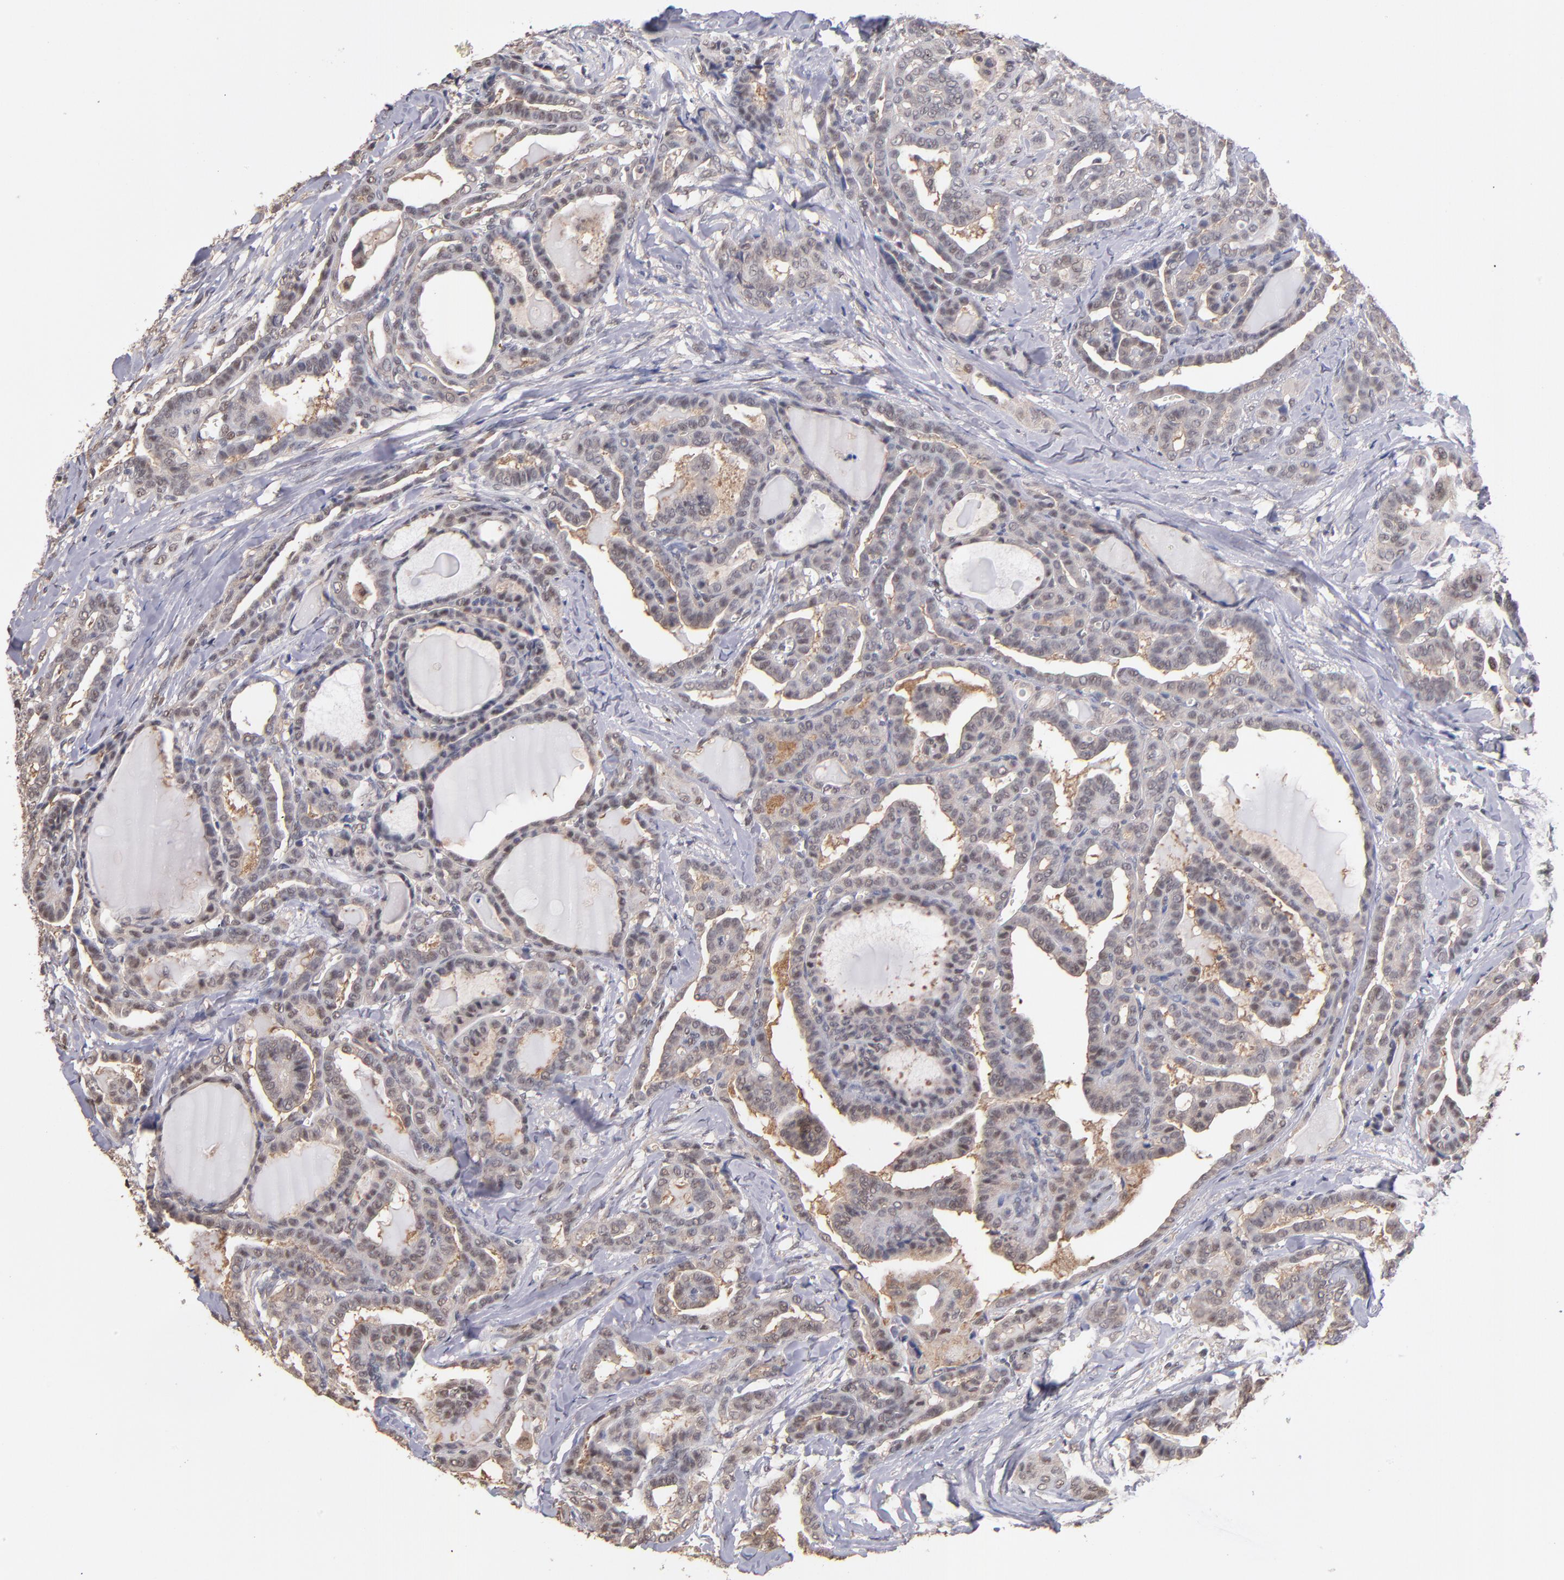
{"staining": {"intensity": "weak", "quantity": "25%-75%", "location": "cytoplasmic/membranous"}, "tissue": "thyroid cancer", "cell_type": "Tumor cells", "image_type": "cancer", "snomed": [{"axis": "morphology", "description": "Carcinoma, NOS"}, {"axis": "topography", "description": "Thyroid gland"}], "caption": "Weak cytoplasmic/membranous protein positivity is appreciated in approximately 25%-75% of tumor cells in thyroid cancer.", "gene": "PSMD10", "patient": {"sex": "female", "age": 91}}